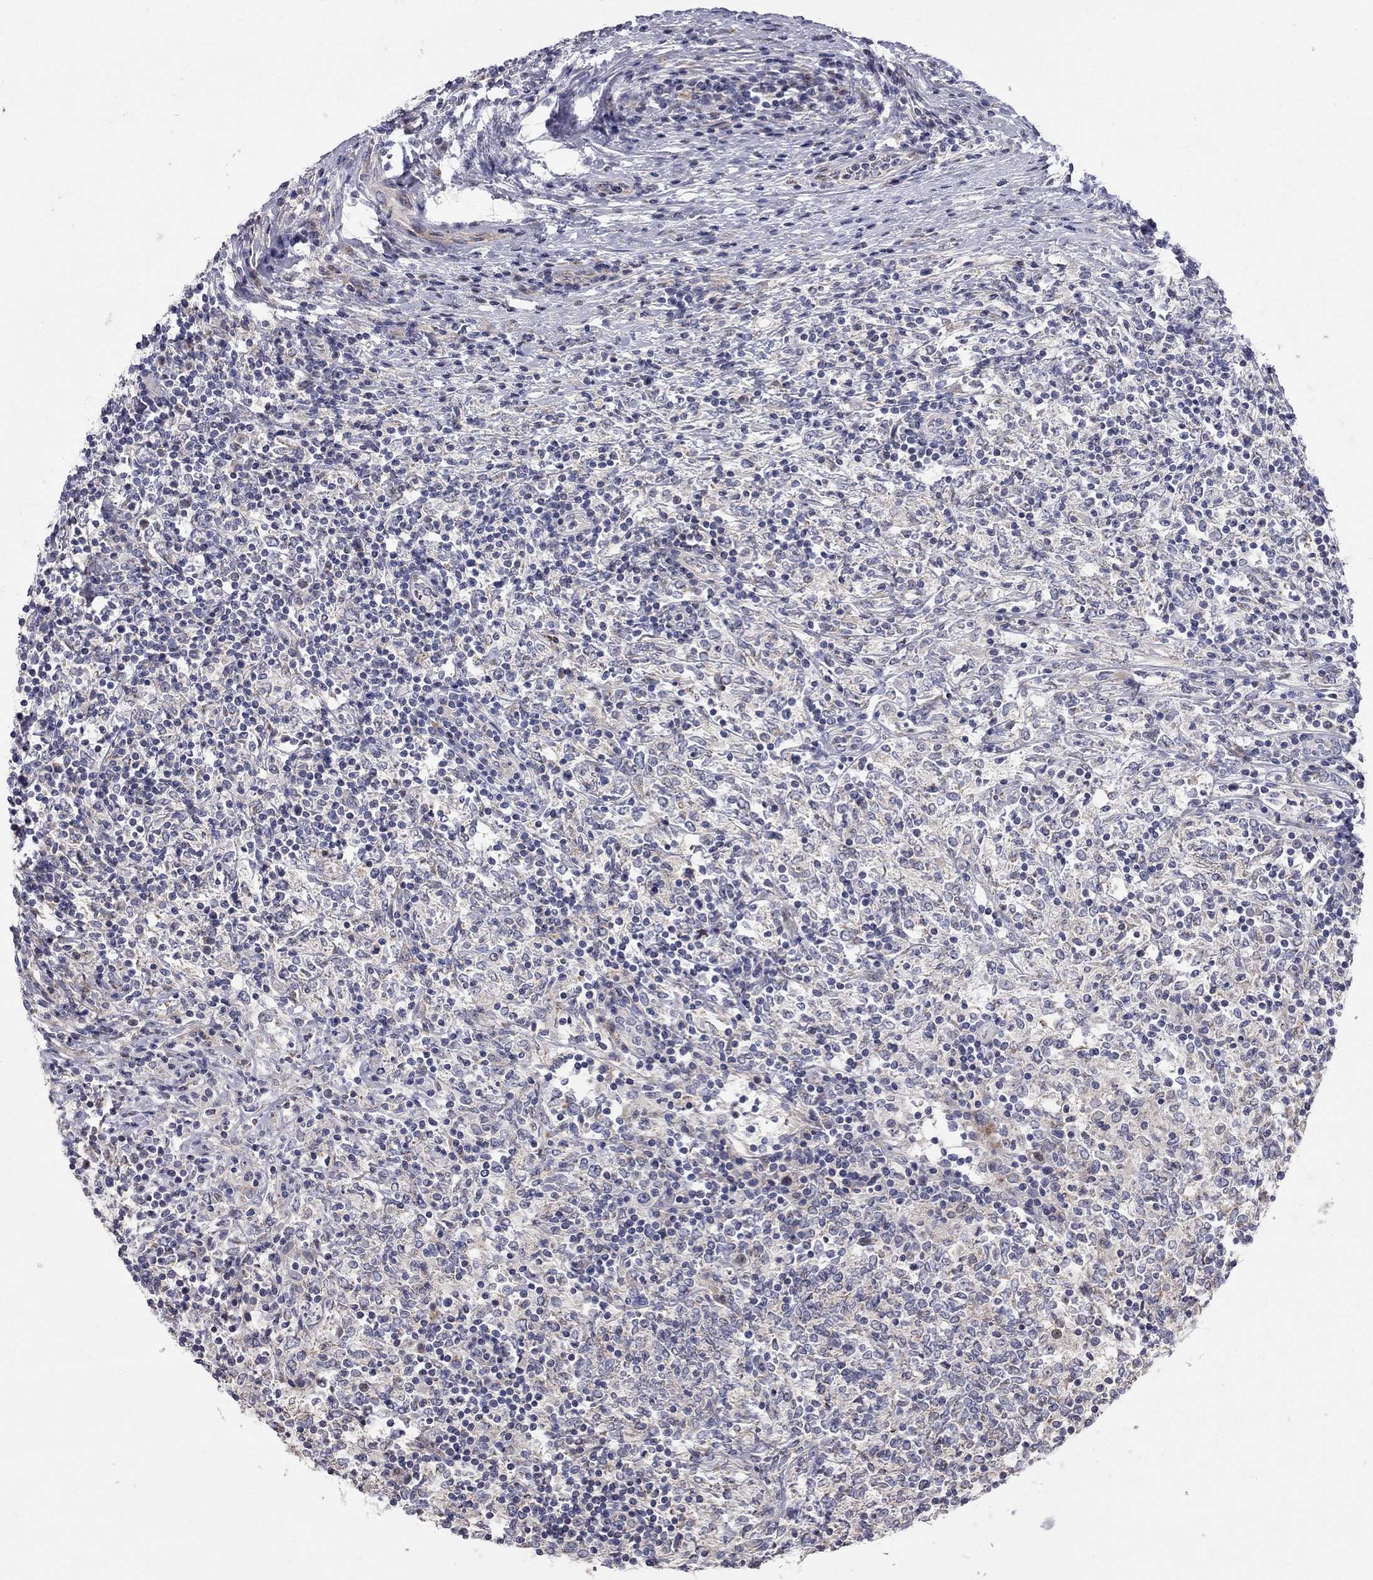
{"staining": {"intensity": "negative", "quantity": "none", "location": "none"}, "tissue": "lymphoma", "cell_type": "Tumor cells", "image_type": "cancer", "snomed": [{"axis": "morphology", "description": "Malignant lymphoma, non-Hodgkin's type, High grade"}, {"axis": "topography", "description": "Lymph node"}], "caption": "There is no significant staining in tumor cells of high-grade malignant lymphoma, non-Hodgkin's type.", "gene": "KANSL1L", "patient": {"sex": "female", "age": 84}}